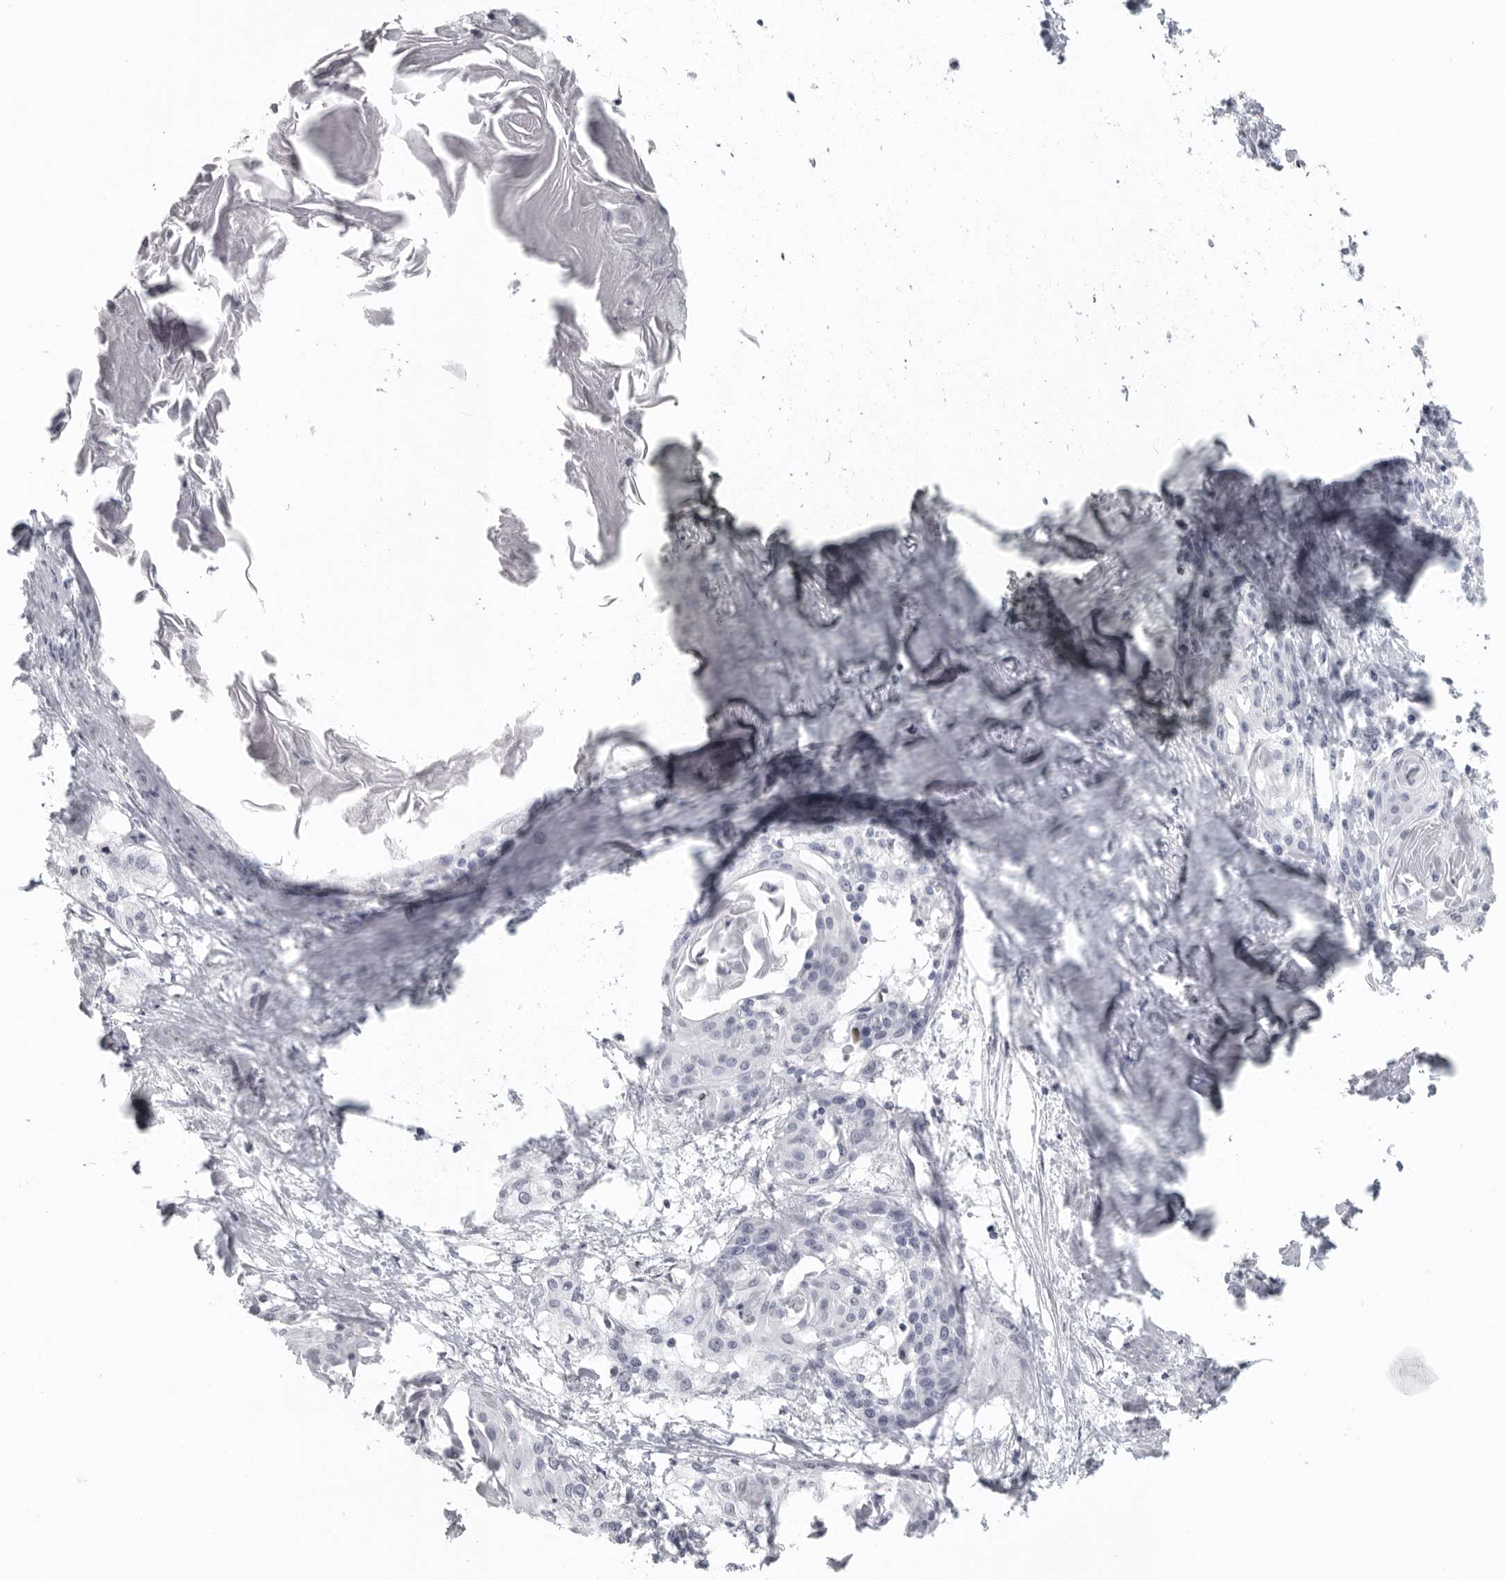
{"staining": {"intensity": "negative", "quantity": "none", "location": "none"}, "tissue": "cervical cancer", "cell_type": "Tumor cells", "image_type": "cancer", "snomed": [{"axis": "morphology", "description": "Squamous cell carcinoma, NOS"}, {"axis": "topography", "description": "Cervix"}], "caption": "Immunohistochemical staining of human cervical squamous cell carcinoma displays no significant staining in tumor cells.", "gene": "SATB2", "patient": {"sex": "female", "age": 57}}